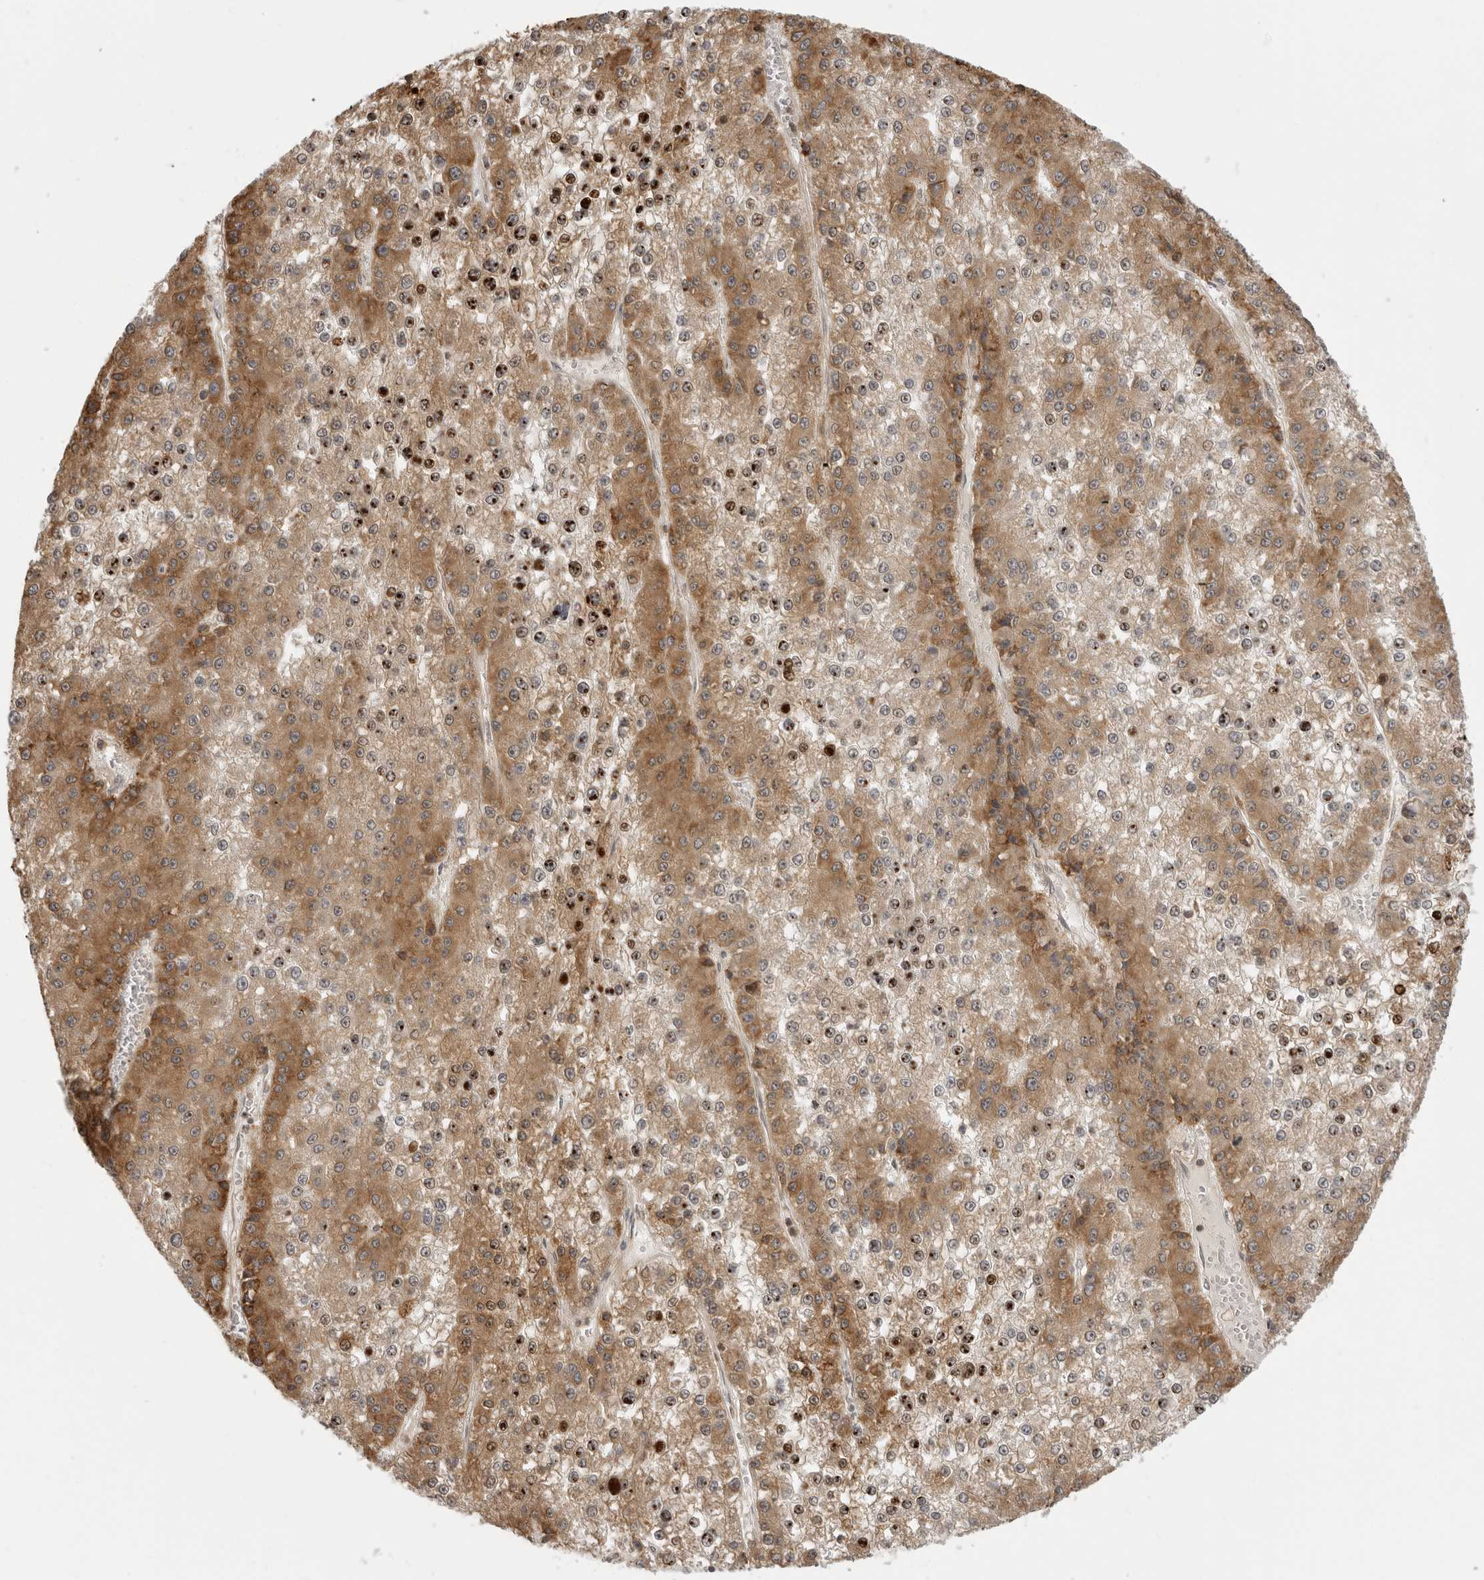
{"staining": {"intensity": "strong", "quantity": ">75%", "location": "cytoplasmic/membranous,nuclear"}, "tissue": "liver cancer", "cell_type": "Tumor cells", "image_type": "cancer", "snomed": [{"axis": "morphology", "description": "Carcinoma, Hepatocellular, NOS"}, {"axis": "topography", "description": "Liver"}], "caption": "Protein expression analysis of human liver cancer (hepatocellular carcinoma) reveals strong cytoplasmic/membranous and nuclear positivity in about >75% of tumor cells.", "gene": "PRRC2A", "patient": {"sex": "female", "age": 73}}